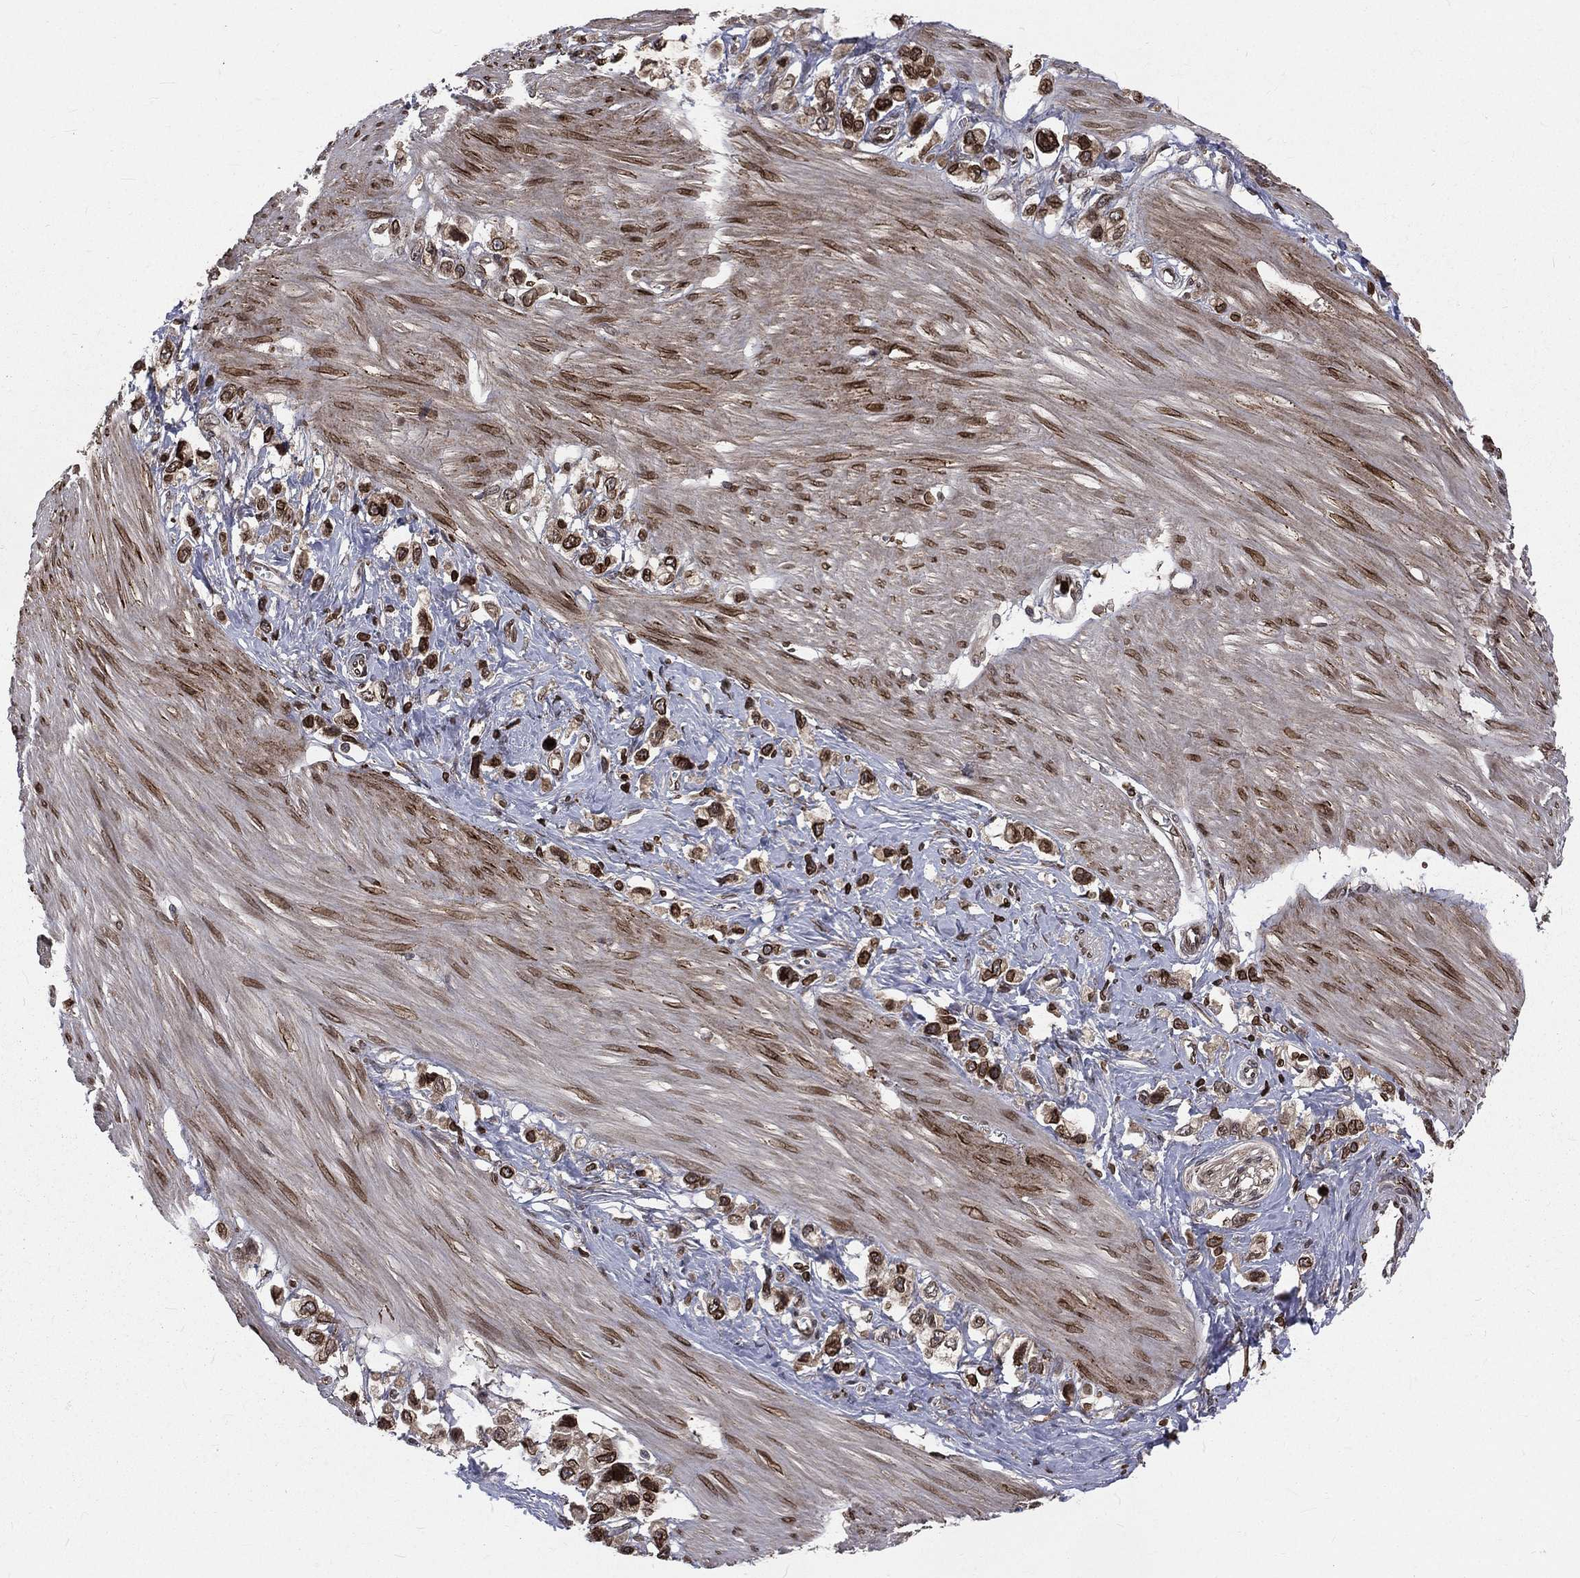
{"staining": {"intensity": "strong", "quantity": "25%-75%", "location": "nuclear"}, "tissue": "stomach cancer", "cell_type": "Tumor cells", "image_type": "cancer", "snomed": [{"axis": "morphology", "description": "Normal tissue, NOS"}, {"axis": "morphology", "description": "Adenocarcinoma, NOS"}, {"axis": "morphology", "description": "Adenocarcinoma, High grade"}, {"axis": "topography", "description": "Stomach, upper"}, {"axis": "topography", "description": "Stomach"}], "caption": "This photomicrograph displays stomach adenocarcinoma stained with immunohistochemistry to label a protein in brown. The nuclear of tumor cells show strong positivity for the protein. Nuclei are counter-stained blue.", "gene": "LBR", "patient": {"sex": "female", "age": 65}}